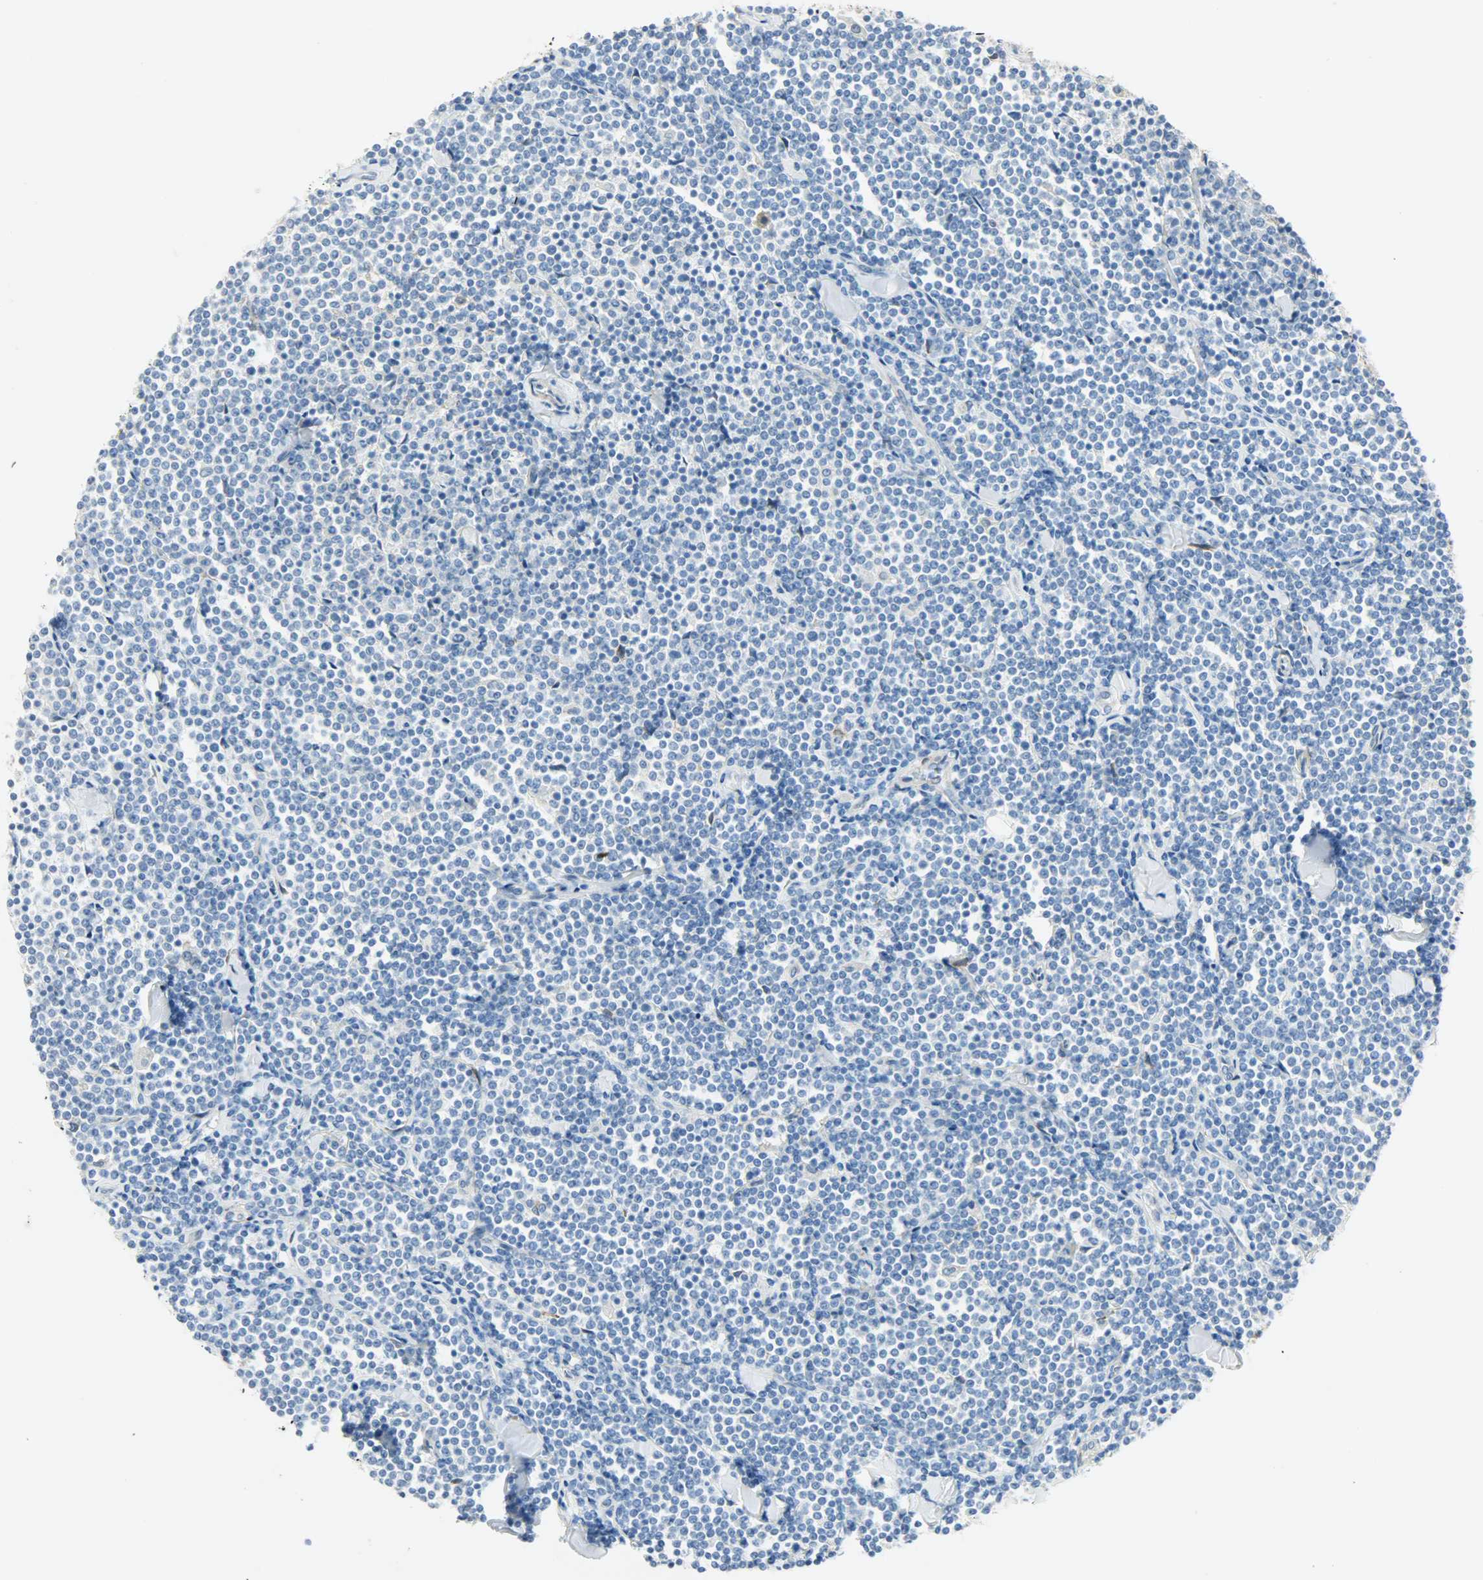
{"staining": {"intensity": "negative", "quantity": "none", "location": "none"}, "tissue": "lymphoma", "cell_type": "Tumor cells", "image_type": "cancer", "snomed": [{"axis": "morphology", "description": "Malignant lymphoma, non-Hodgkin's type, Low grade"}, {"axis": "topography", "description": "Soft tissue"}], "caption": "The histopathology image shows no significant staining in tumor cells of malignant lymphoma, non-Hodgkin's type (low-grade).", "gene": "PKD2", "patient": {"sex": "male", "age": 92}}